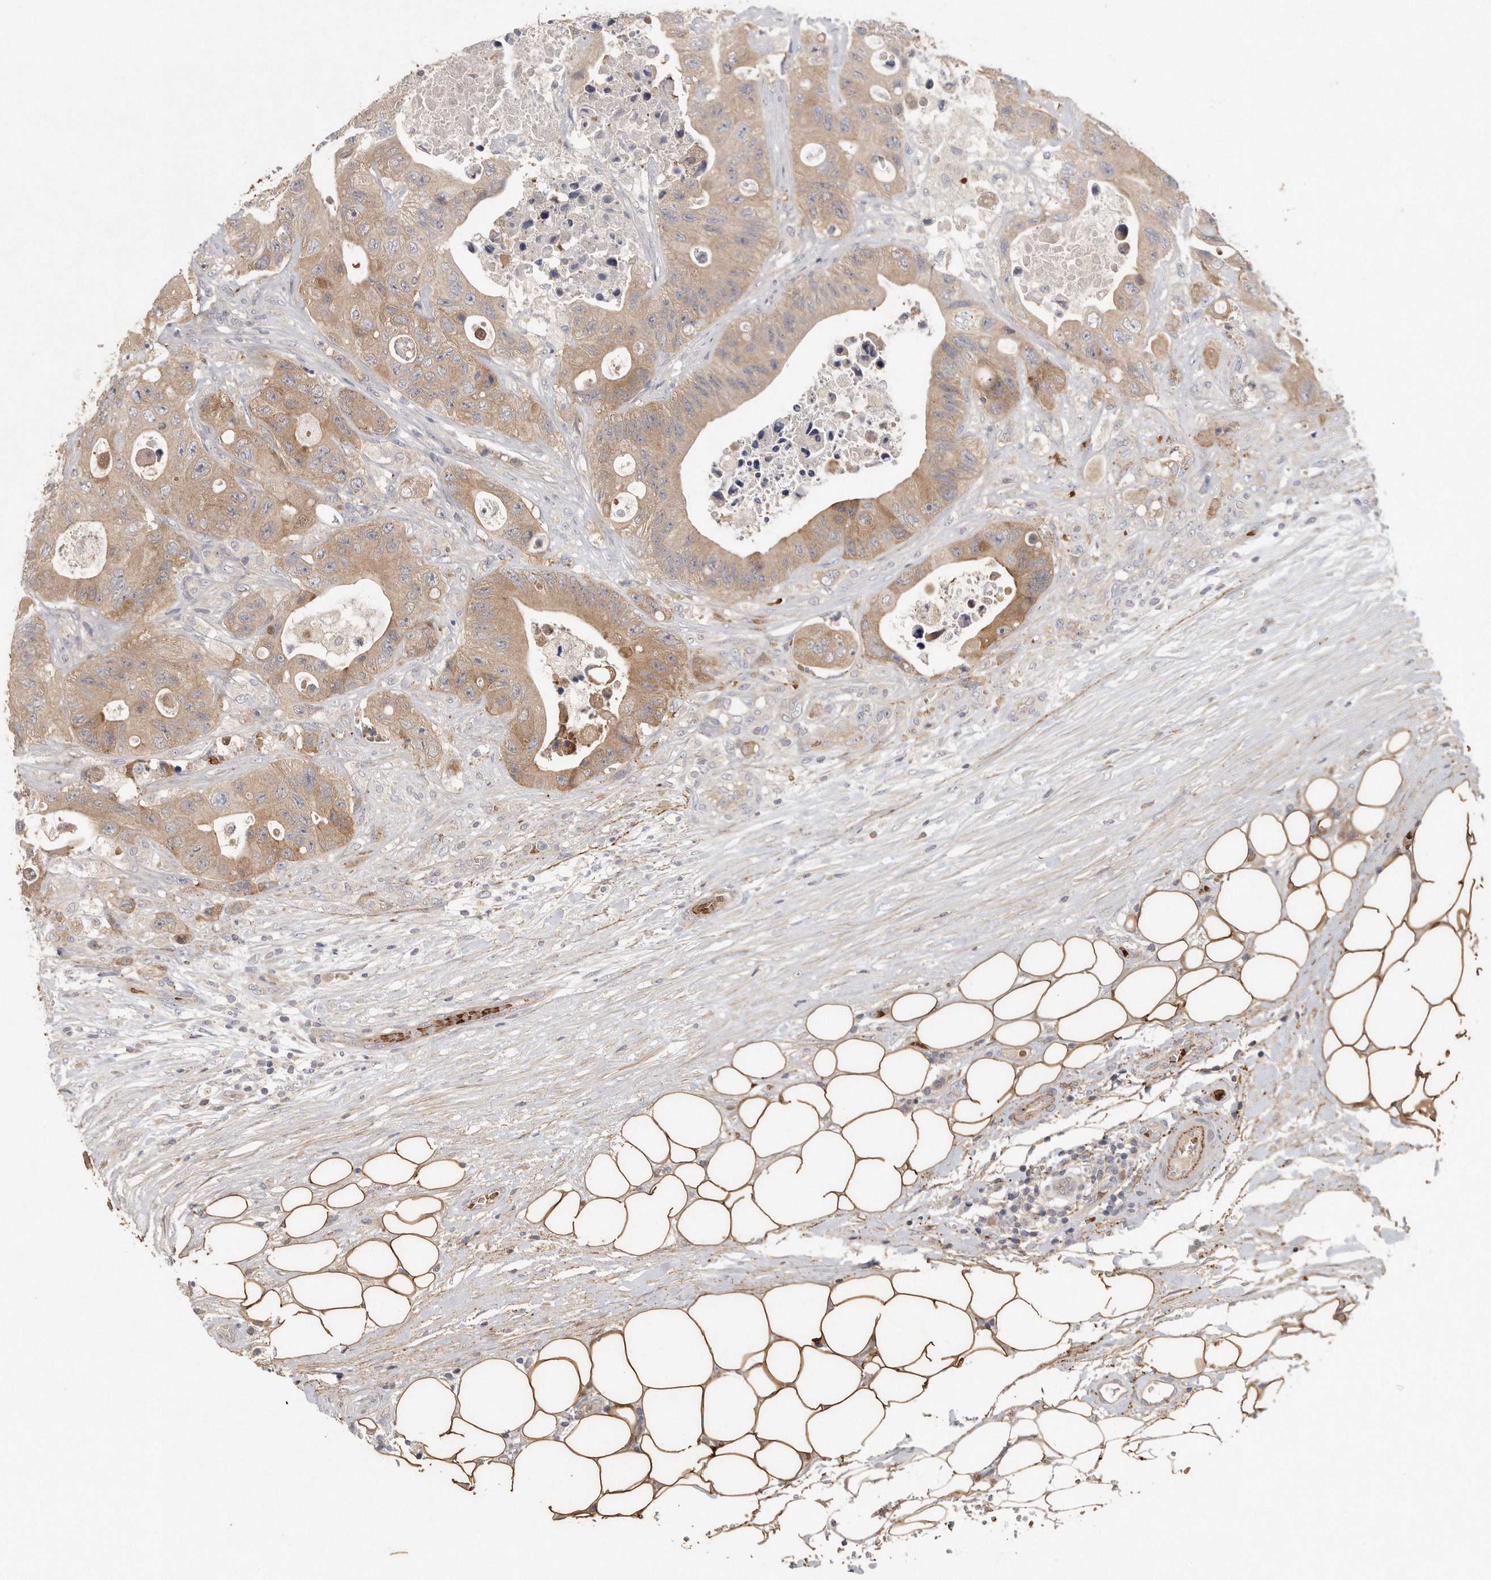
{"staining": {"intensity": "moderate", "quantity": ">75%", "location": "cytoplasmic/membranous"}, "tissue": "colorectal cancer", "cell_type": "Tumor cells", "image_type": "cancer", "snomed": [{"axis": "morphology", "description": "Adenocarcinoma, NOS"}, {"axis": "topography", "description": "Colon"}], "caption": "Colorectal cancer (adenocarcinoma) was stained to show a protein in brown. There is medium levels of moderate cytoplasmic/membranous expression in about >75% of tumor cells. (DAB (3,3'-diaminobenzidine) = brown stain, brightfield microscopy at high magnification).", "gene": "CFAP298", "patient": {"sex": "female", "age": 46}}